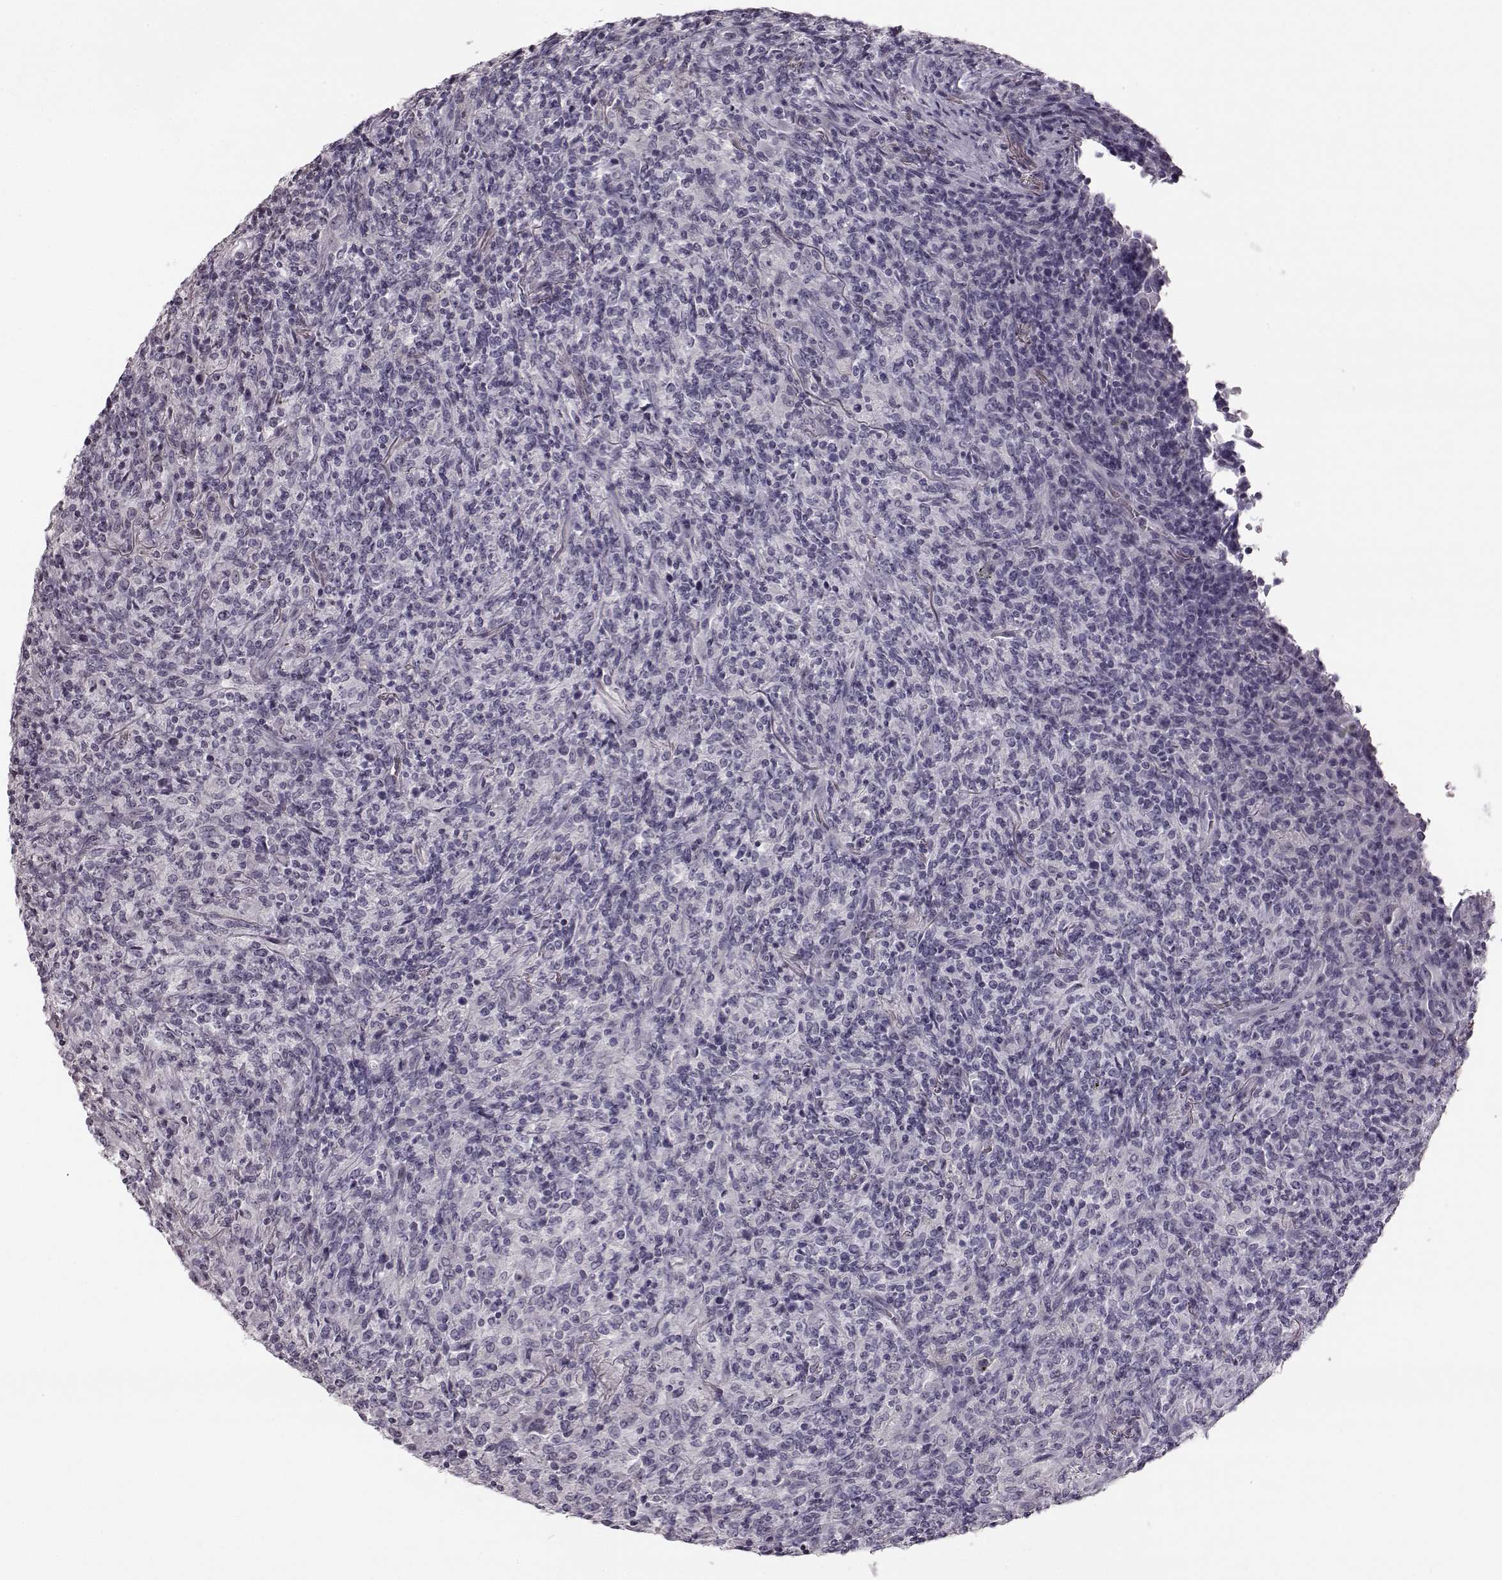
{"staining": {"intensity": "negative", "quantity": "none", "location": "none"}, "tissue": "lymphoma", "cell_type": "Tumor cells", "image_type": "cancer", "snomed": [{"axis": "morphology", "description": "Malignant lymphoma, non-Hodgkin's type, High grade"}, {"axis": "topography", "description": "Lung"}], "caption": "Tumor cells are negative for brown protein staining in malignant lymphoma, non-Hodgkin's type (high-grade).", "gene": "ZNF433", "patient": {"sex": "male", "age": 79}}